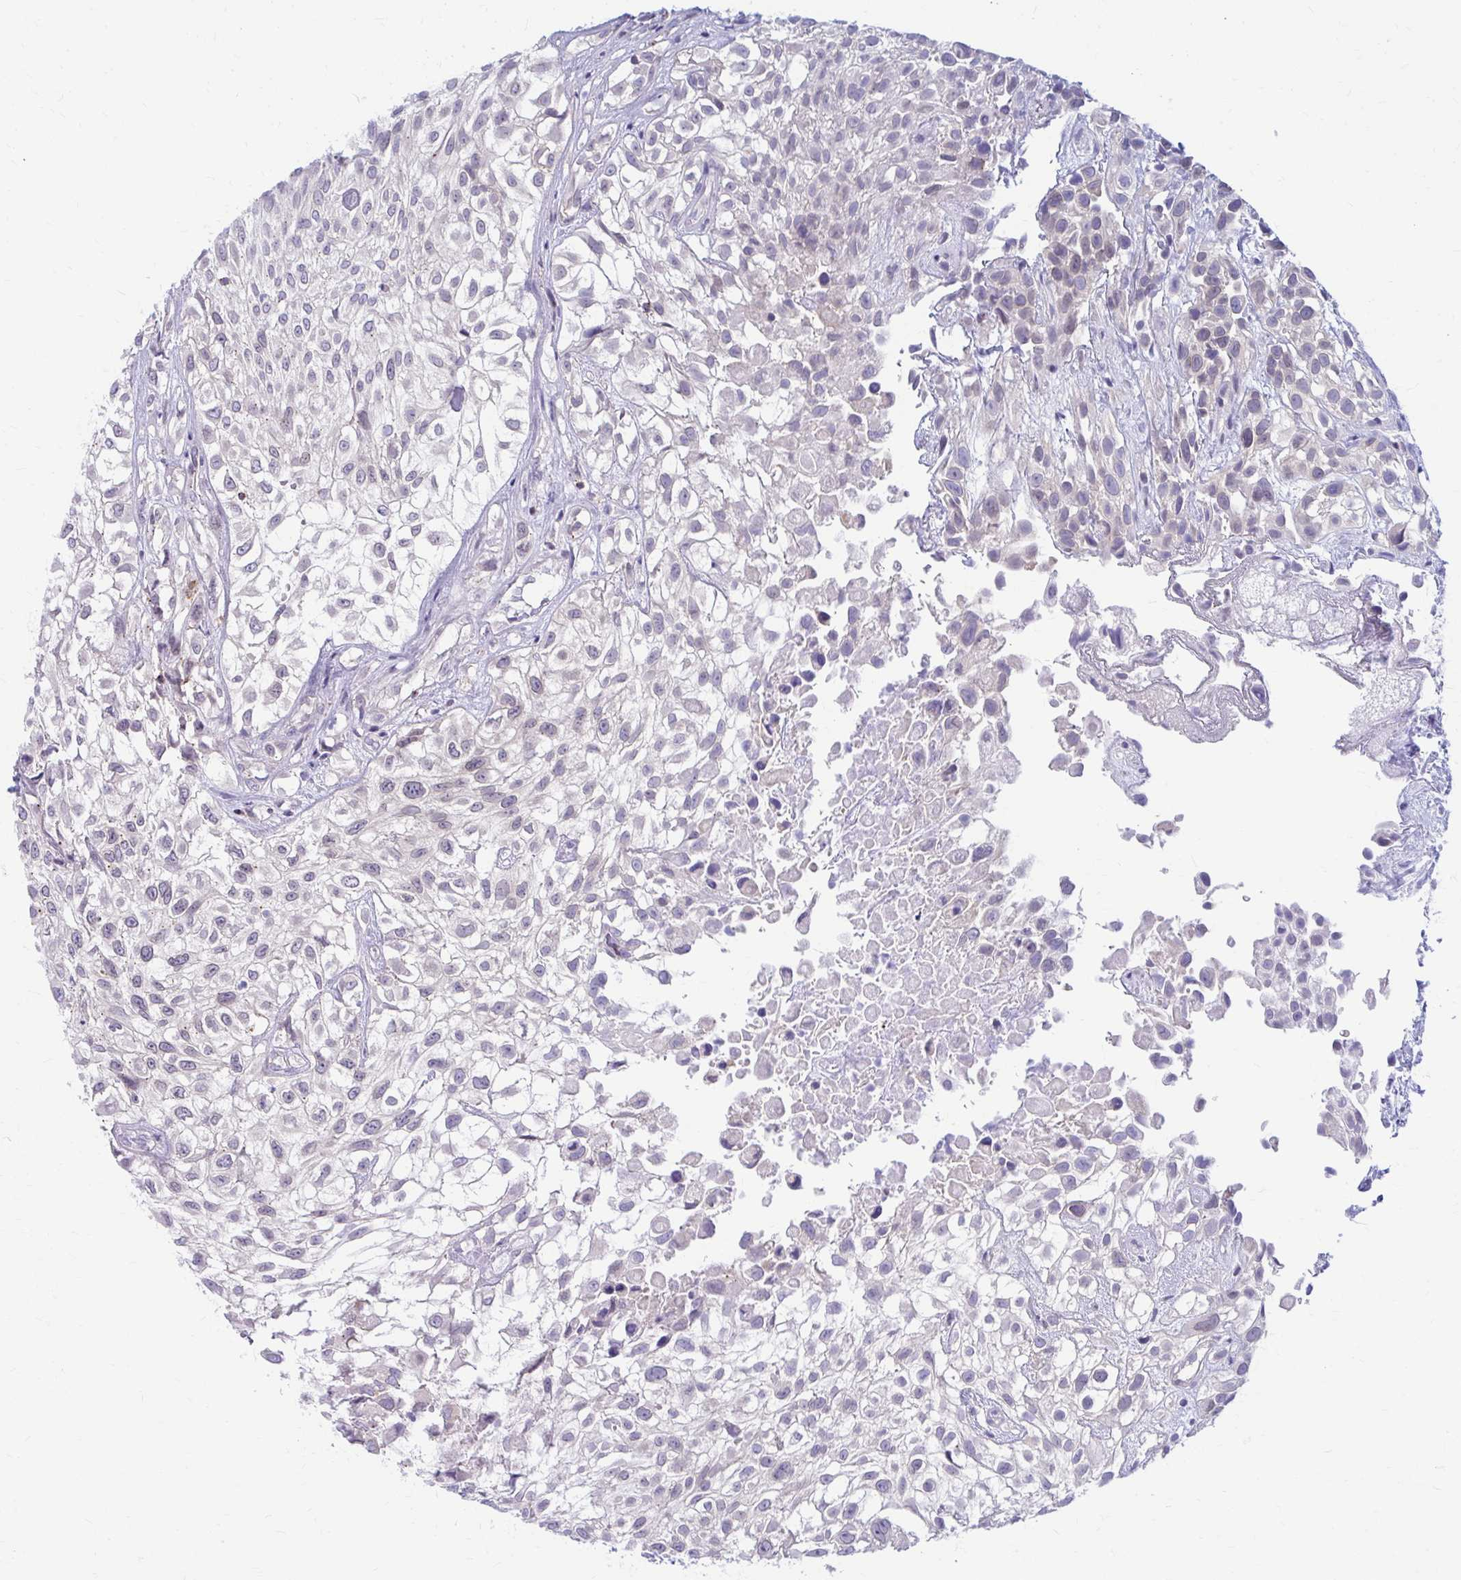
{"staining": {"intensity": "weak", "quantity": "<25%", "location": "cytoplasmic/membranous"}, "tissue": "urothelial cancer", "cell_type": "Tumor cells", "image_type": "cancer", "snomed": [{"axis": "morphology", "description": "Urothelial carcinoma, High grade"}, {"axis": "topography", "description": "Urinary bladder"}], "caption": "Tumor cells show no significant protein staining in urothelial cancer.", "gene": "RADIL", "patient": {"sex": "male", "age": 56}}